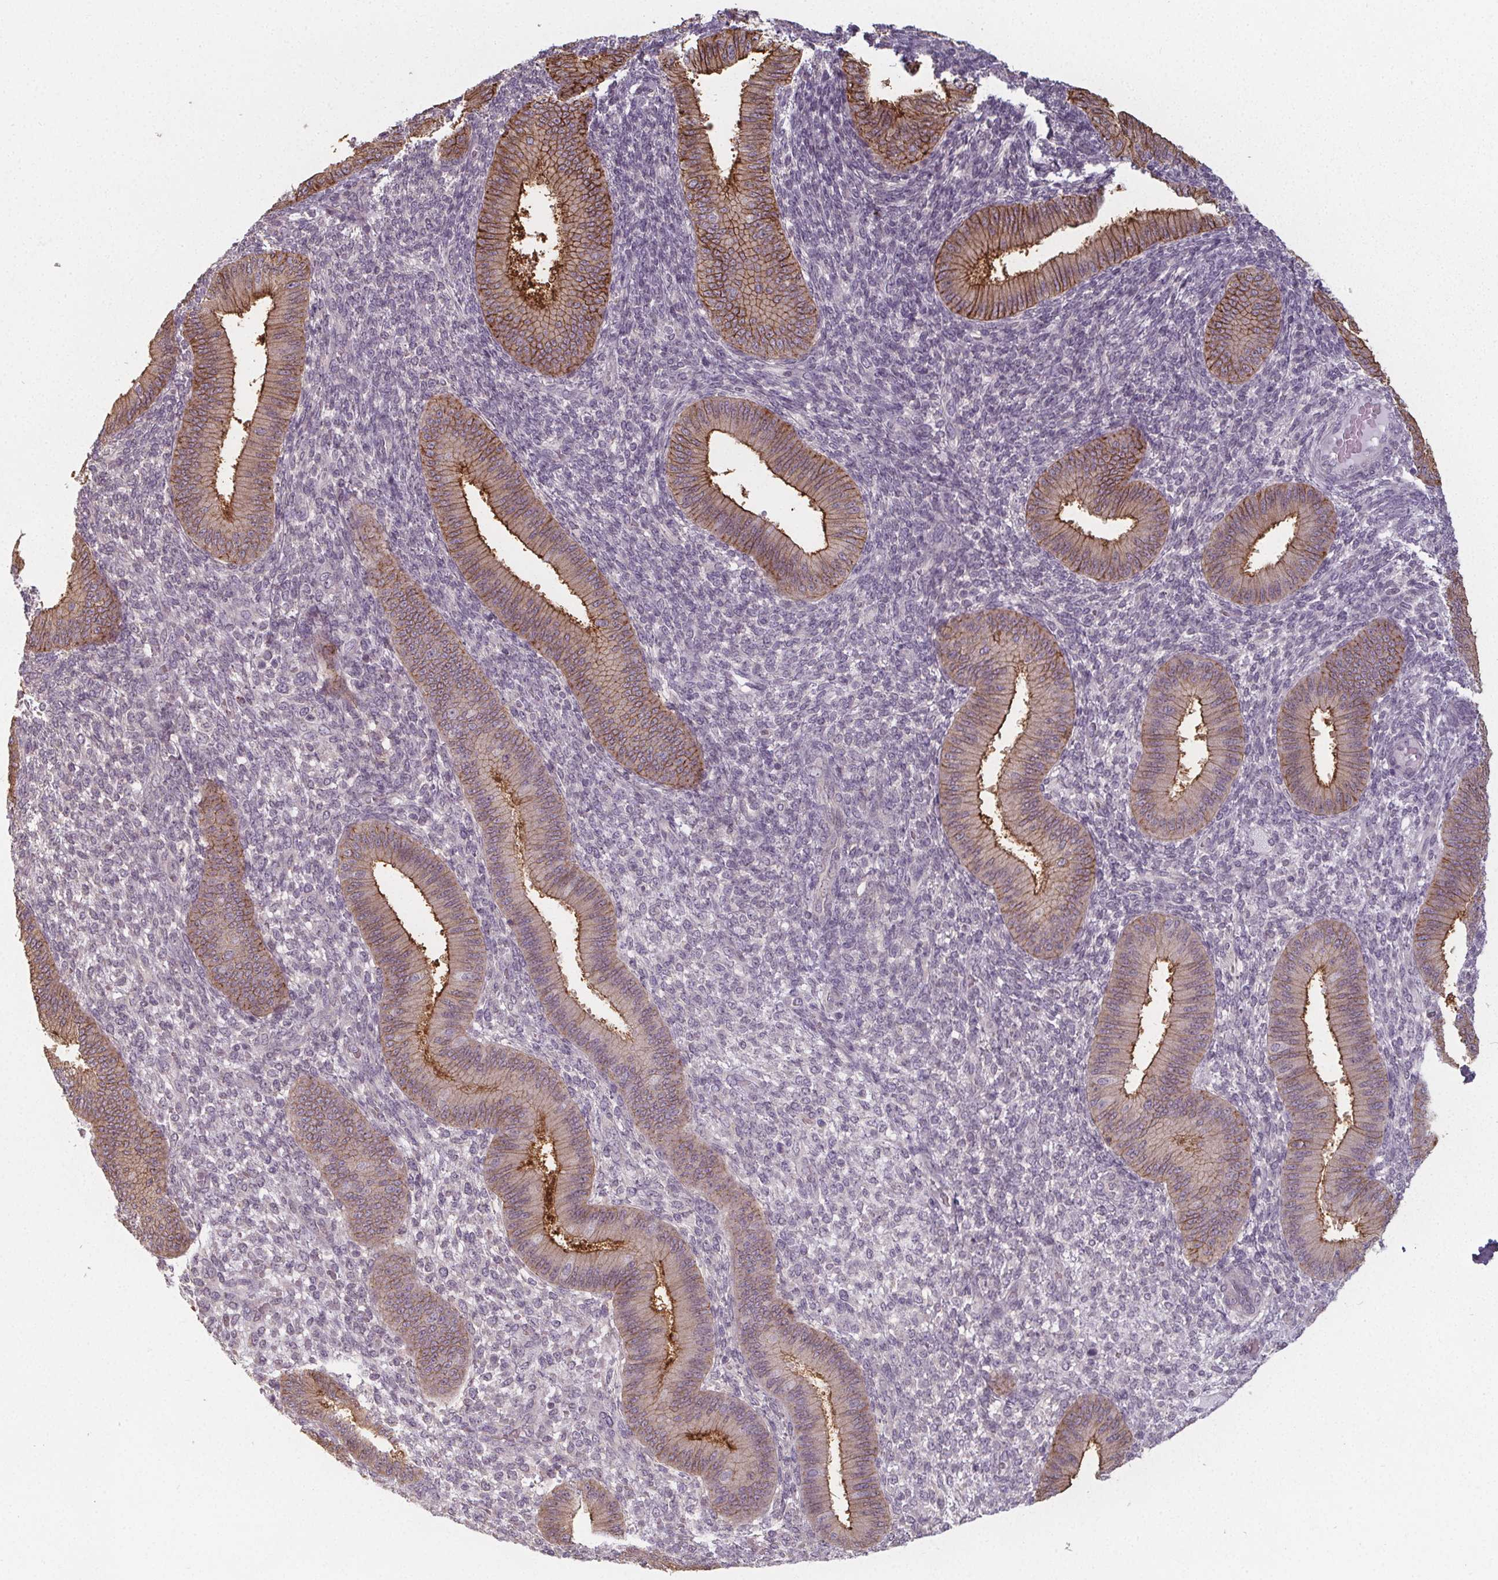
{"staining": {"intensity": "negative", "quantity": "none", "location": "none"}, "tissue": "endometrium", "cell_type": "Cells in endometrial stroma", "image_type": "normal", "snomed": [{"axis": "morphology", "description": "Normal tissue, NOS"}, {"axis": "topography", "description": "Endometrium"}], "caption": "The histopathology image demonstrates no significant positivity in cells in endometrial stroma of endometrium. (DAB (3,3'-diaminobenzidine) IHC visualized using brightfield microscopy, high magnification).", "gene": "SLC26A2", "patient": {"sex": "female", "age": 39}}